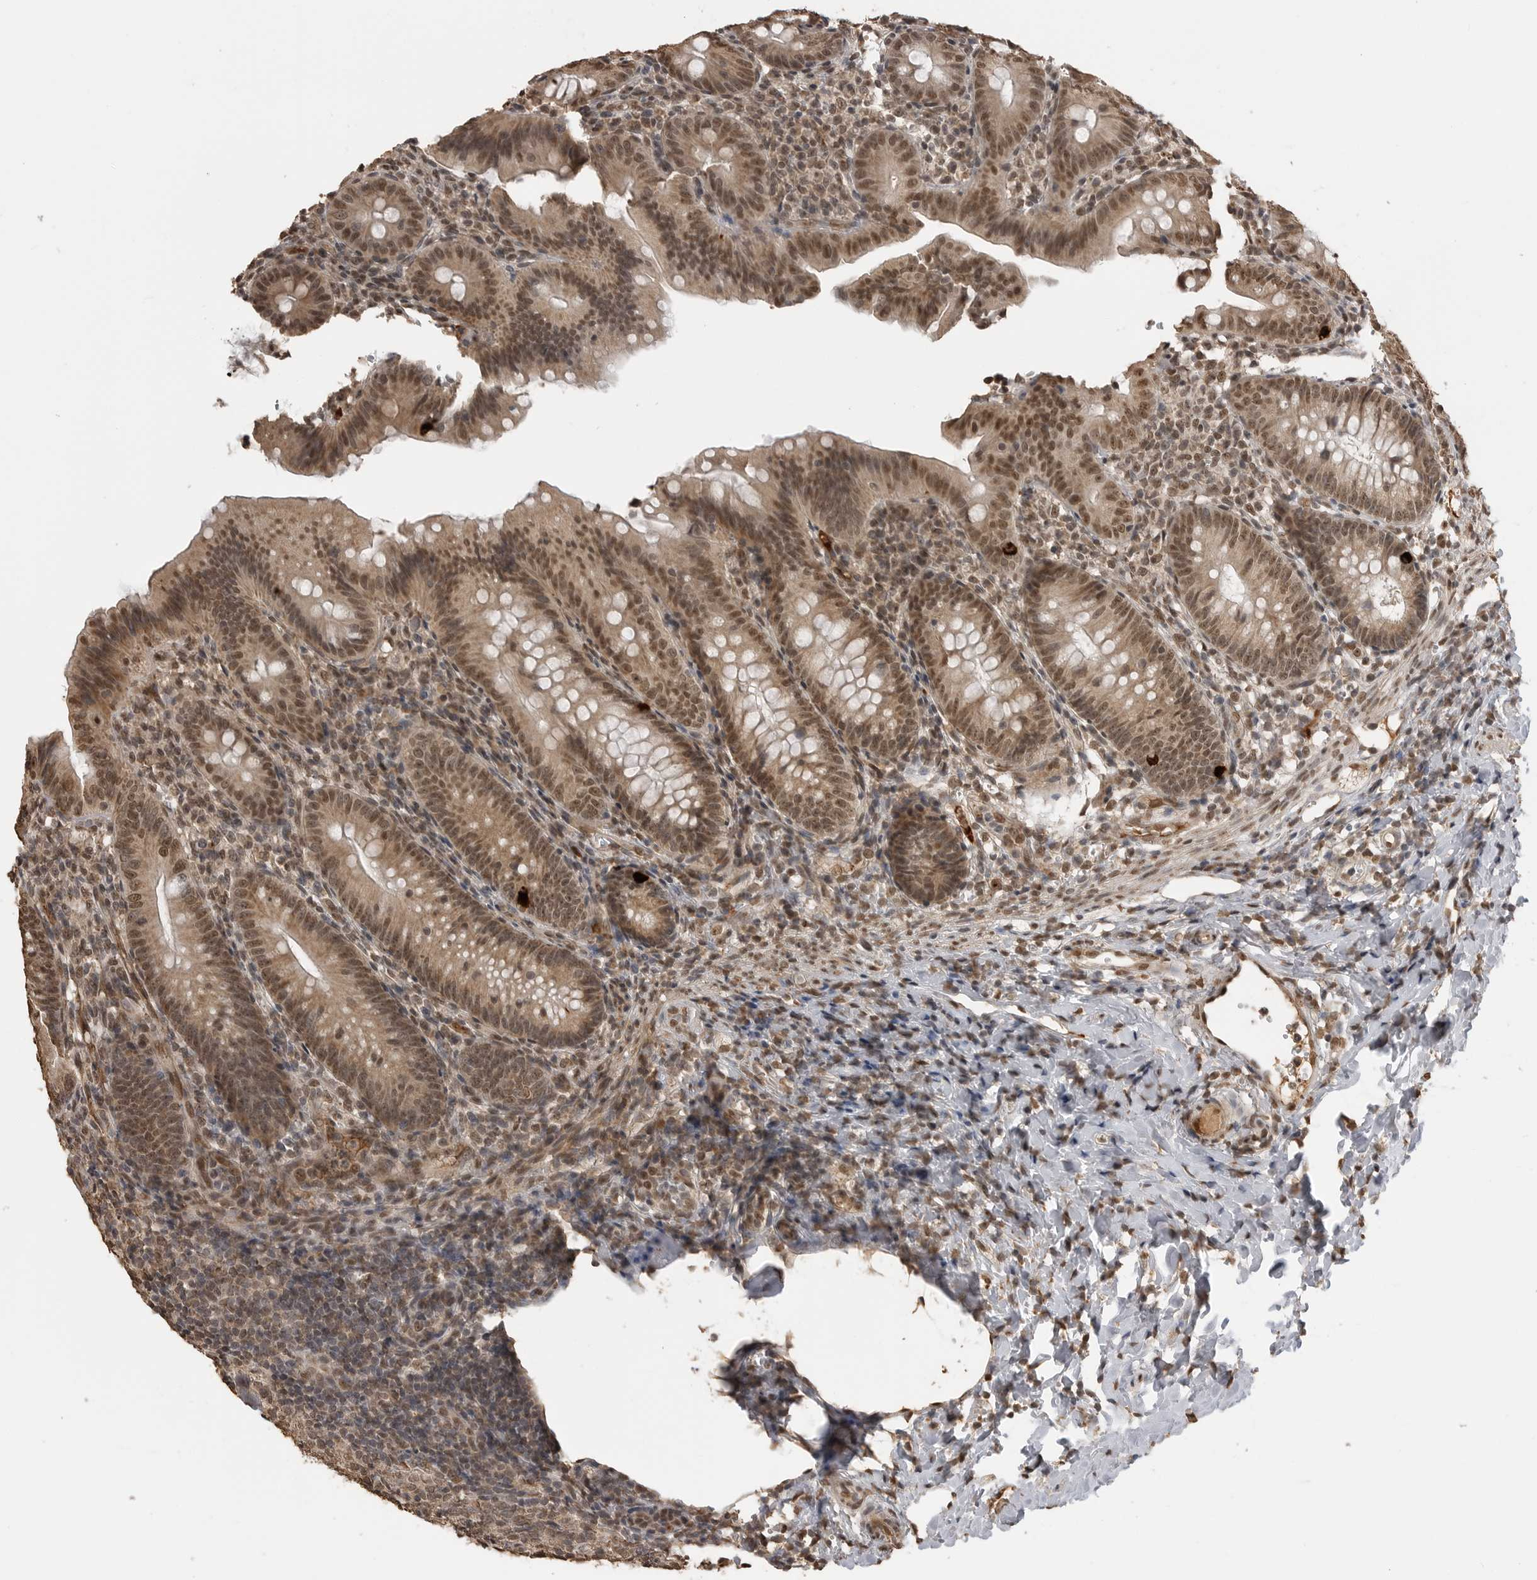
{"staining": {"intensity": "moderate", "quantity": ">75%", "location": "nuclear"}, "tissue": "appendix", "cell_type": "Glandular cells", "image_type": "normal", "snomed": [{"axis": "morphology", "description": "Normal tissue, NOS"}, {"axis": "topography", "description": "Appendix"}], "caption": "Immunohistochemistry of normal appendix demonstrates medium levels of moderate nuclear expression in about >75% of glandular cells.", "gene": "CLOCK", "patient": {"sex": "male", "age": 1}}